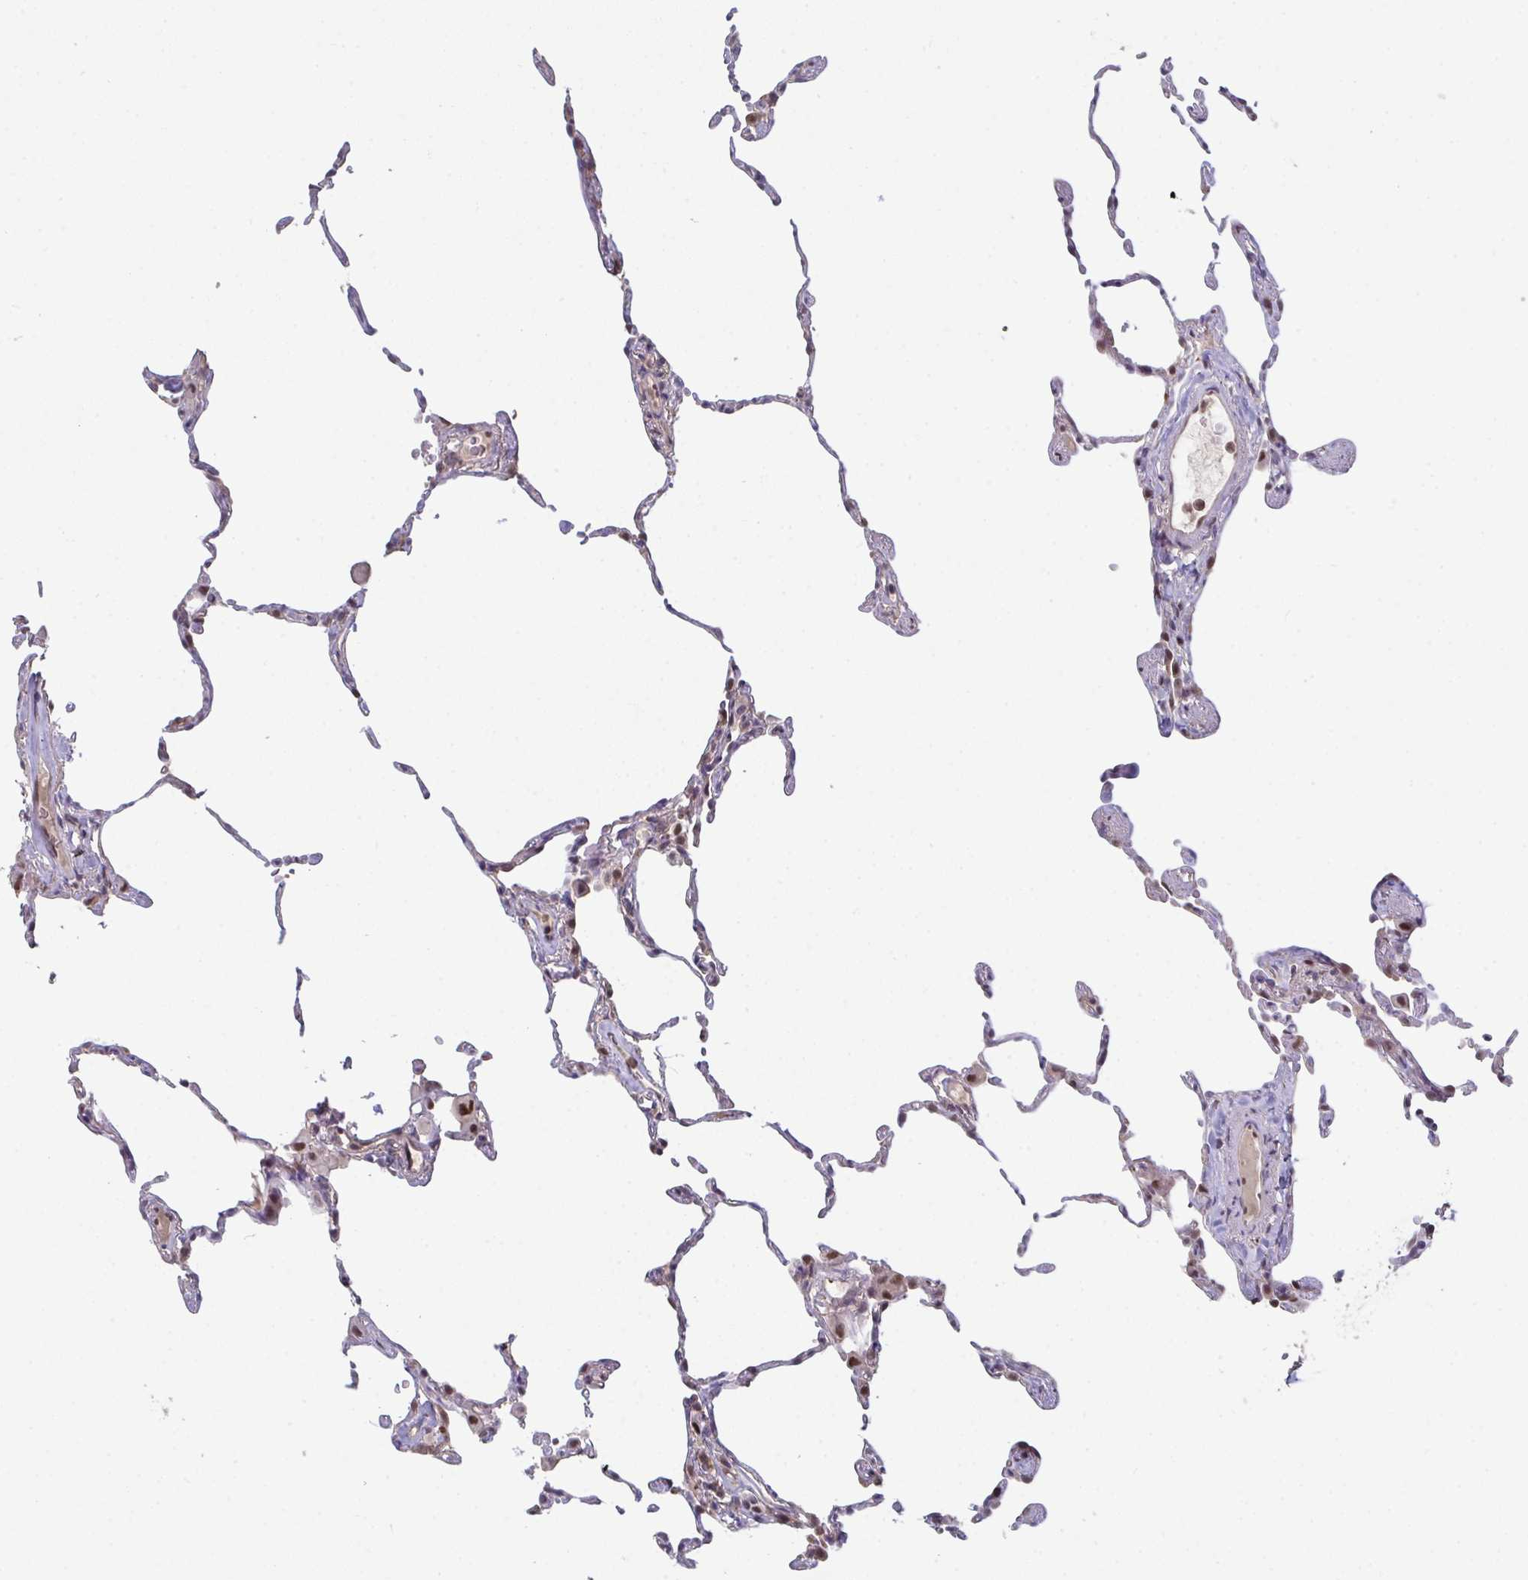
{"staining": {"intensity": "moderate", "quantity": "25%-75%", "location": "nuclear"}, "tissue": "lung", "cell_type": "Alveolar cells", "image_type": "normal", "snomed": [{"axis": "morphology", "description": "Normal tissue, NOS"}, {"axis": "topography", "description": "Lung"}], "caption": "This image shows immunohistochemistry staining of normal lung, with medium moderate nuclear expression in about 25%-75% of alveolar cells.", "gene": "ACD", "patient": {"sex": "female", "age": 57}}